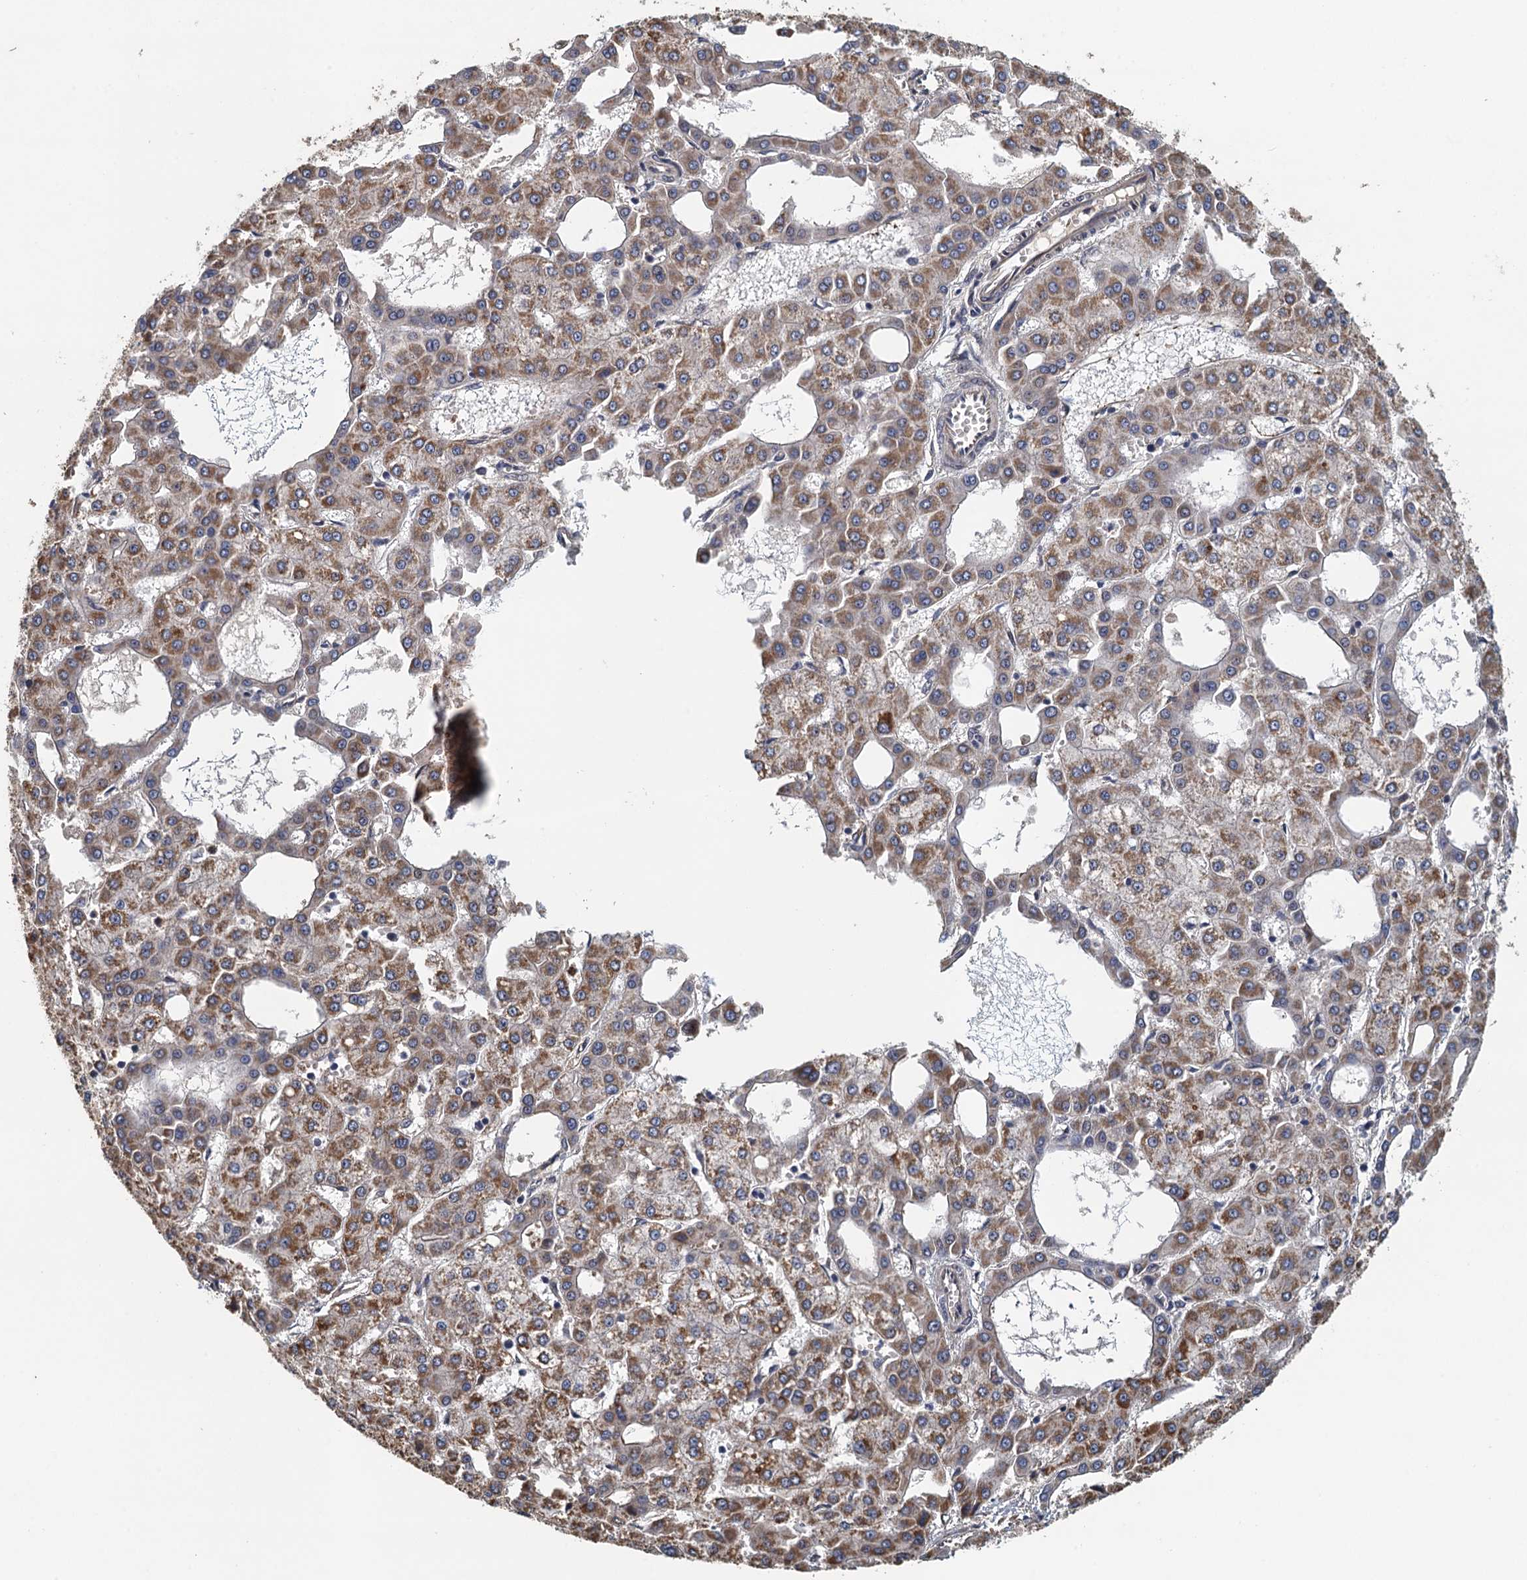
{"staining": {"intensity": "moderate", "quantity": ">75%", "location": "cytoplasmic/membranous"}, "tissue": "liver cancer", "cell_type": "Tumor cells", "image_type": "cancer", "snomed": [{"axis": "morphology", "description": "Carcinoma, Hepatocellular, NOS"}, {"axis": "topography", "description": "Liver"}], "caption": "A medium amount of moderate cytoplasmic/membranous staining is present in about >75% of tumor cells in hepatocellular carcinoma (liver) tissue.", "gene": "ACSBG1", "patient": {"sex": "male", "age": 47}}